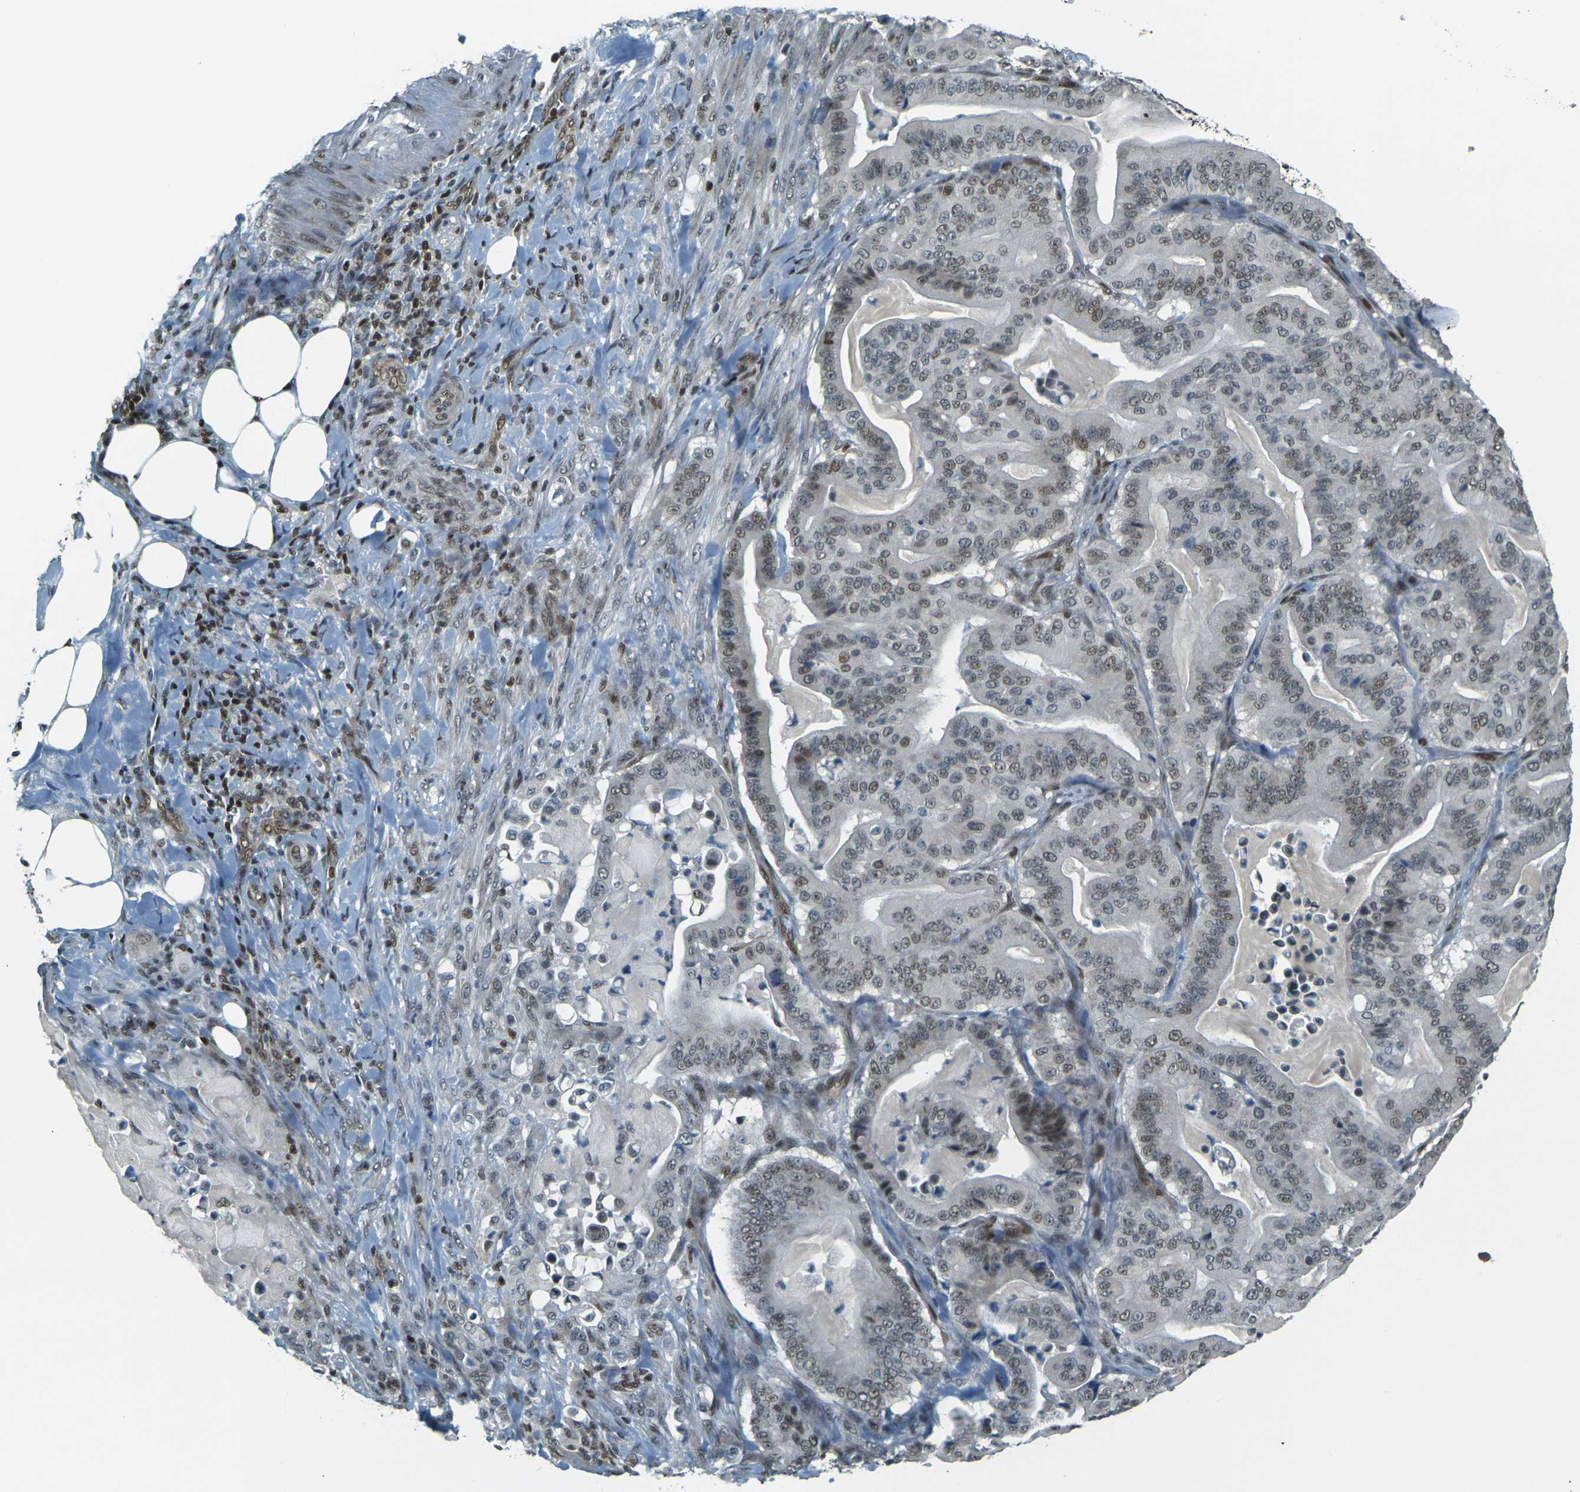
{"staining": {"intensity": "weak", "quantity": ">75%", "location": "nuclear"}, "tissue": "pancreatic cancer", "cell_type": "Tumor cells", "image_type": "cancer", "snomed": [{"axis": "morphology", "description": "Adenocarcinoma, NOS"}, {"axis": "topography", "description": "Pancreas"}], "caption": "Protein staining exhibits weak nuclear staining in about >75% of tumor cells in pancreatic cancer (adenocarcinoma).", "gene": "NHEJ1", "patient": {"sex": "male", "age": 63}}